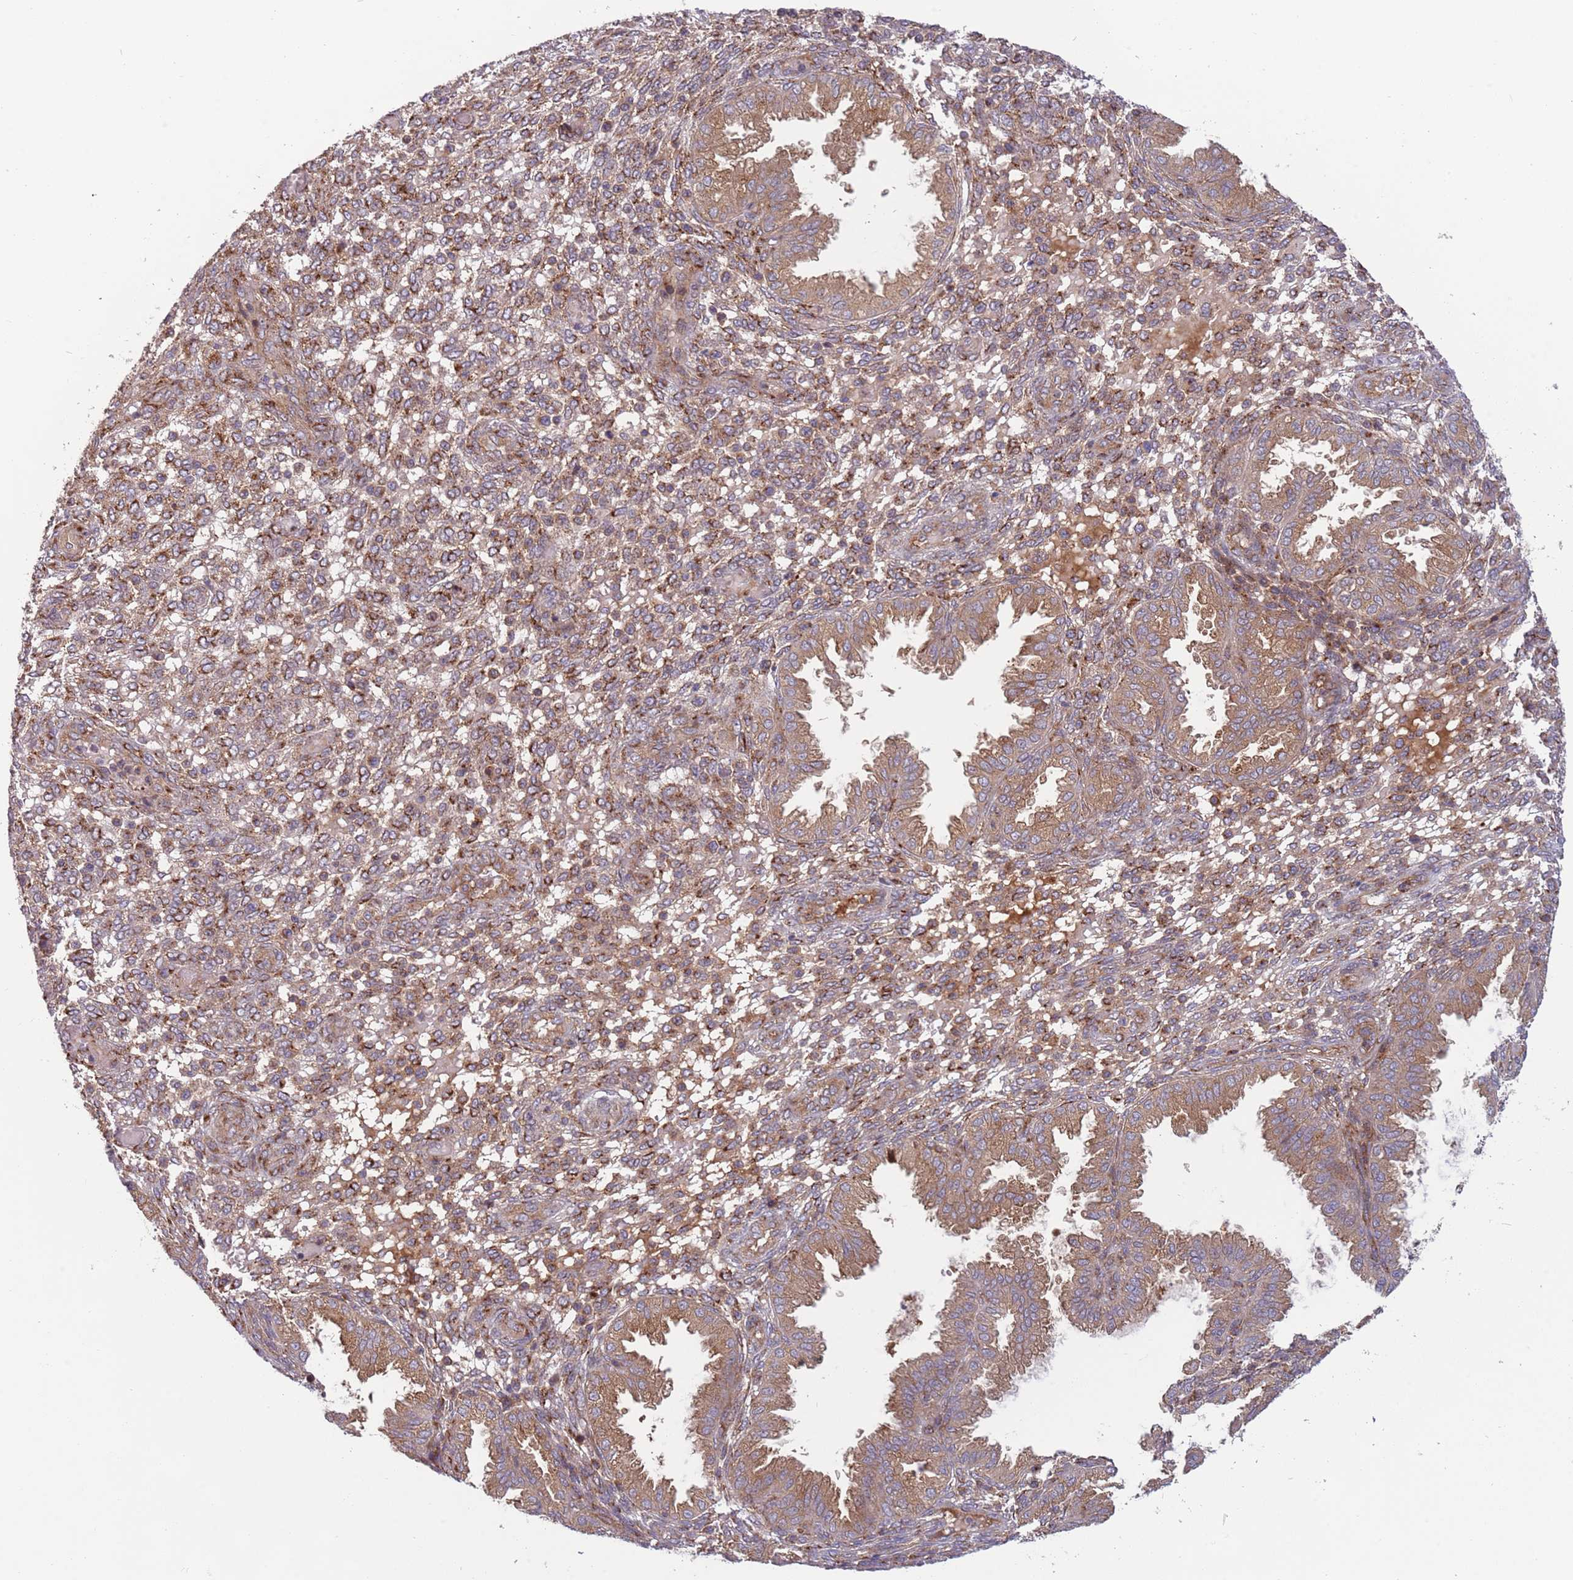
{"staining": {"intensity": "moderate", "quantity": ">75%", "location": "cytoplasmic/membranous"}, "tissue": "endometrium", "cell_type": "Cells in endometrial stroma", "image_type": "normal", "snomed": [{"axis": "morphology", "description": "Normal tissue, NOS"}, {"axis": "topography", "description": "Endometrium"}], "caption": "High-magnification brightfield microscopy of normal endometrium stained with DAB (3,3'-diaminobenzidine) (brown) and counterstained with hematoxylin (blue). cells in endometrial stroma exhibit moderate cytoplasmic/membranous positivity is identified in about>75% of cells.", "gene": "BTBD7", "patient": {"sex": "female", "age": 33}}